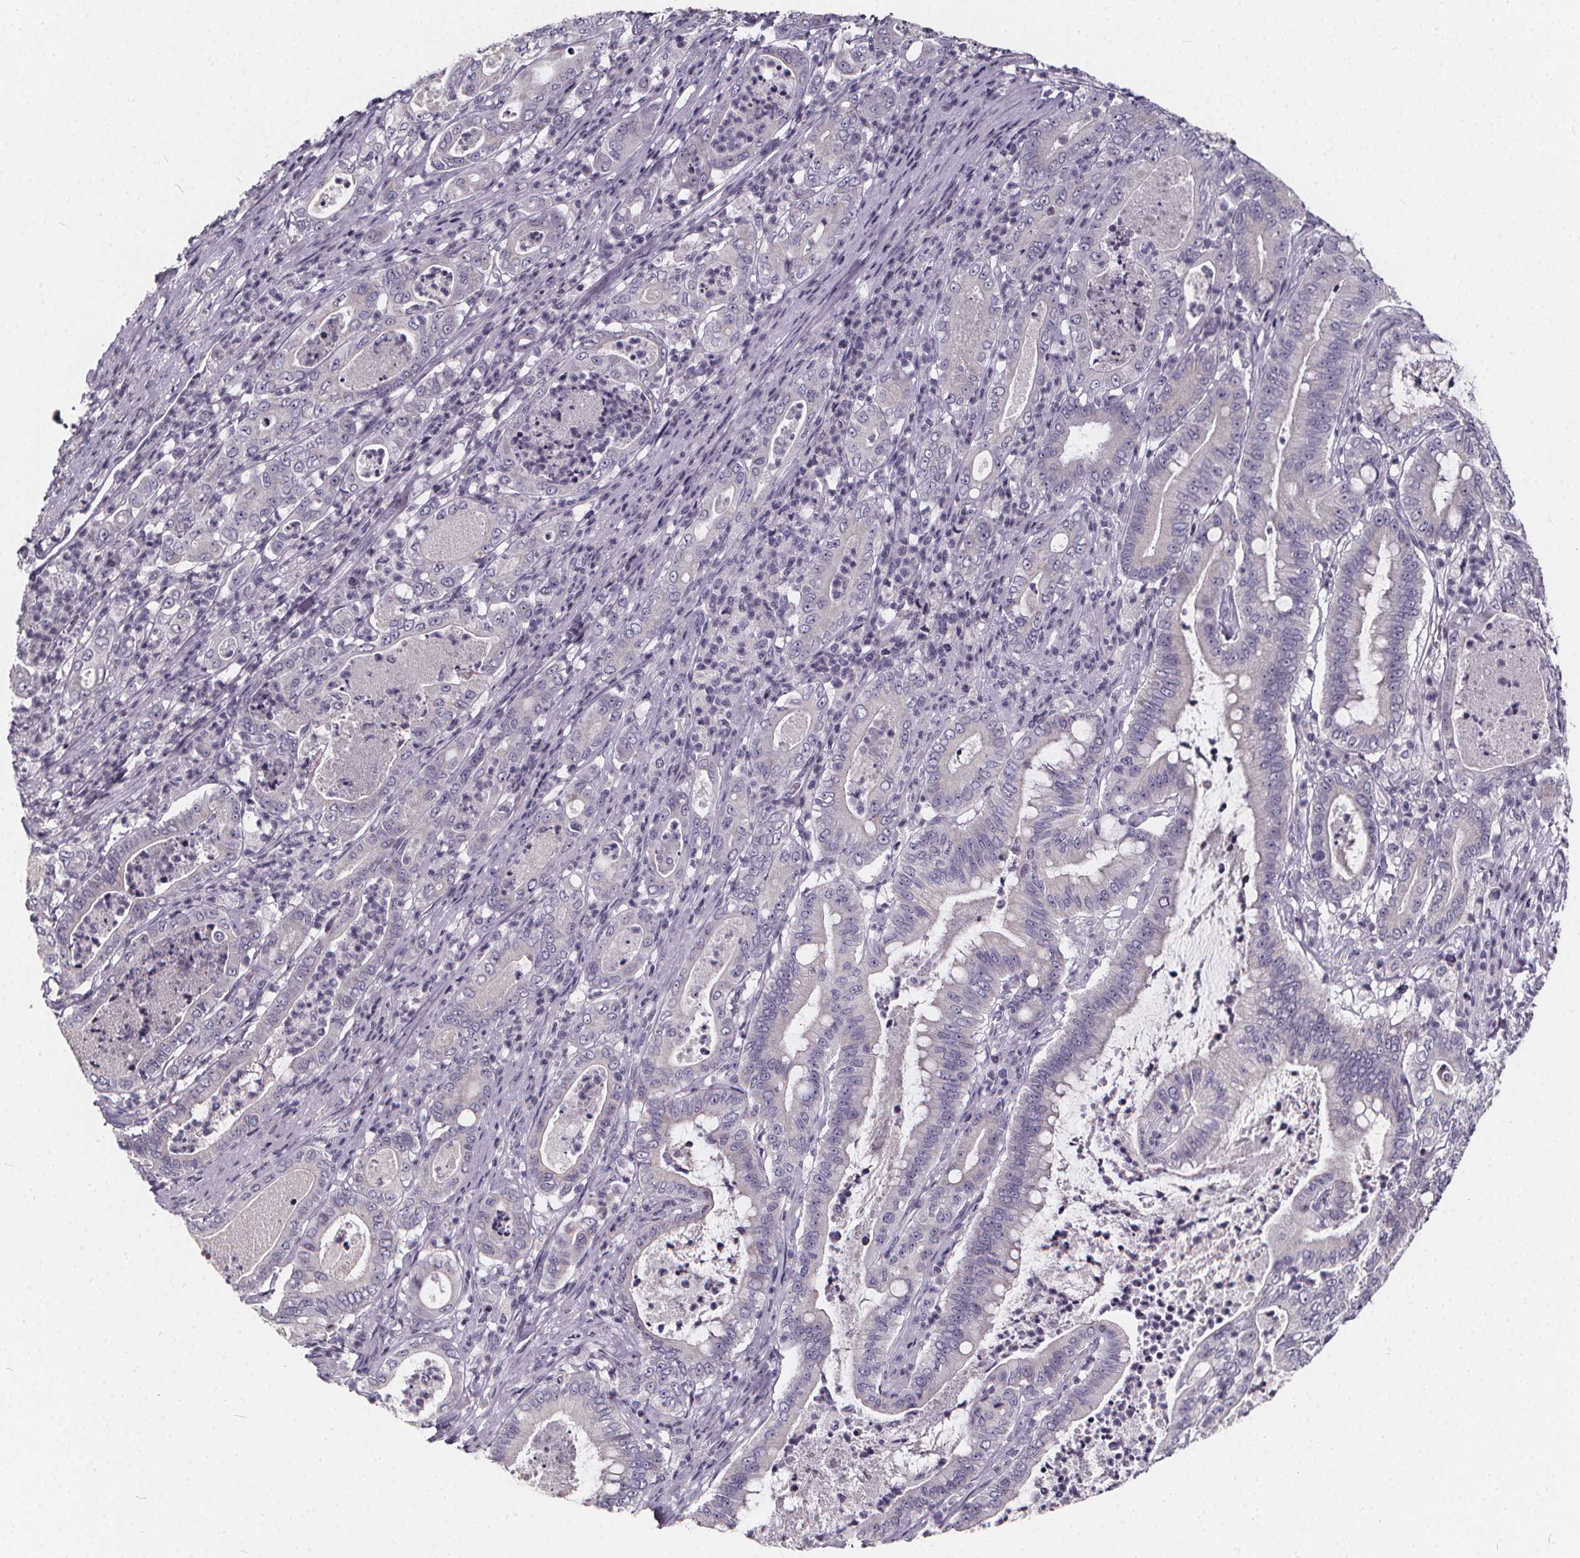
{"staining": {"intensity": "negative", "quantity": "none", "location": "none"}, "tissue": "pancreatic cancer", "cell_type": "Tumor cells", "image_type": "cancer", "snomed": [{"axis": "morphology", "description": "Adenocarcinoma, NOS"}, {"axis": "topography", "description": "Pancreas"}], "caption": "Tumor cells show no significant positivity in pancreatic cancer (adenocarcinoma).", "gene": "SPEF2", "patient": {"sex": "male", "age": 71}}